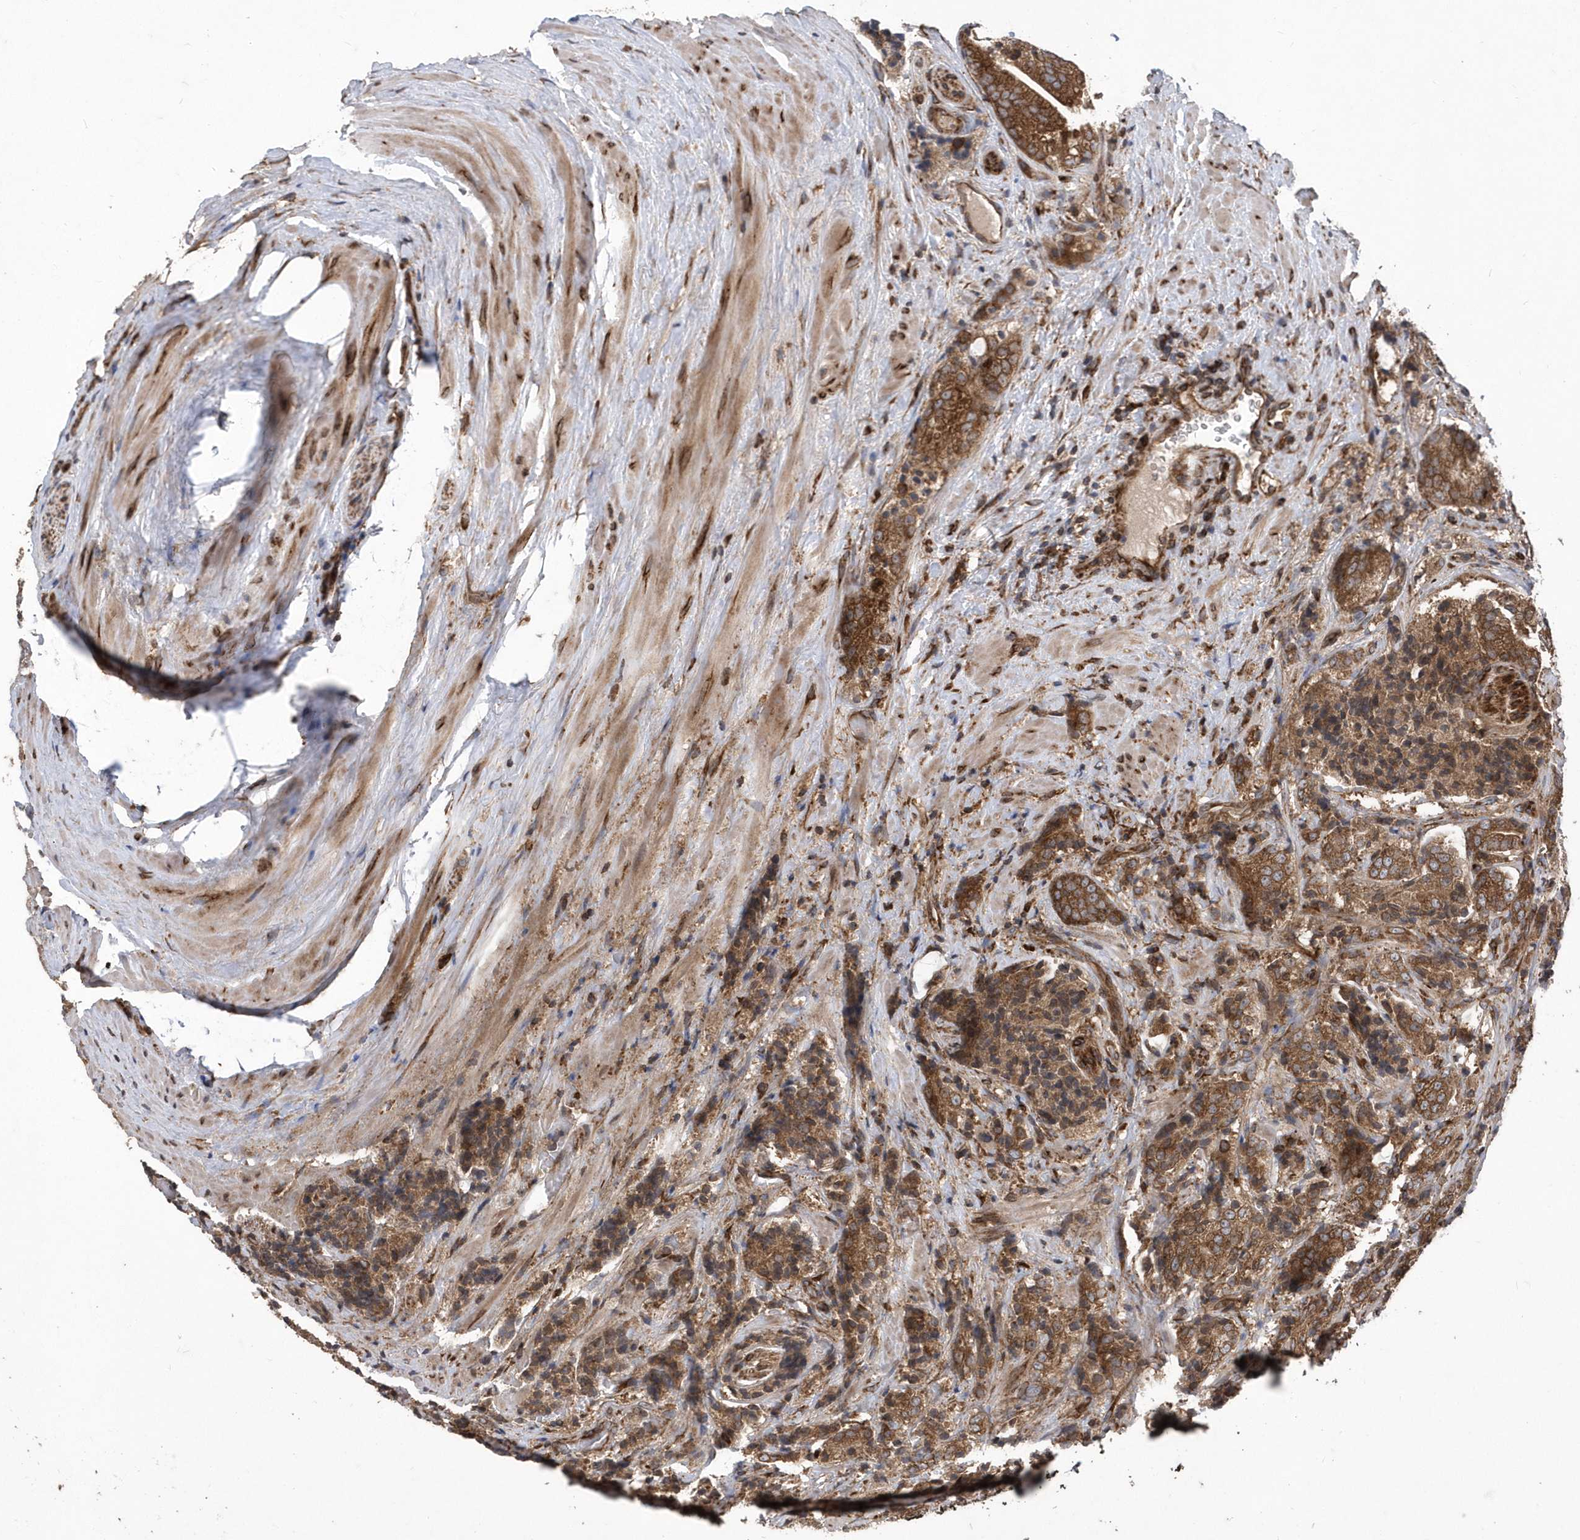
{"staining": {"intensity": "moderate", "quantity": ">75%", "location": "cytoplasmic/membranous"}, "tissue": "prostate cancer", "cell_type": "Tumor cells", "image_type": "cancer", "snomed": [{"axis": "morphology", "description": "Adenocarcinoma, High grade"}, {"axis": "topography", "description": "Prostate"}], "caption": "IHC of prostate cancer (high-grade adenocarcinoma) shows medium levels of moderate cytoplasmic/membranous positivity in approximately >75% of tumor cells.", "gene": "WASHC5", "patient": {"sex": "male", "age": 57}}